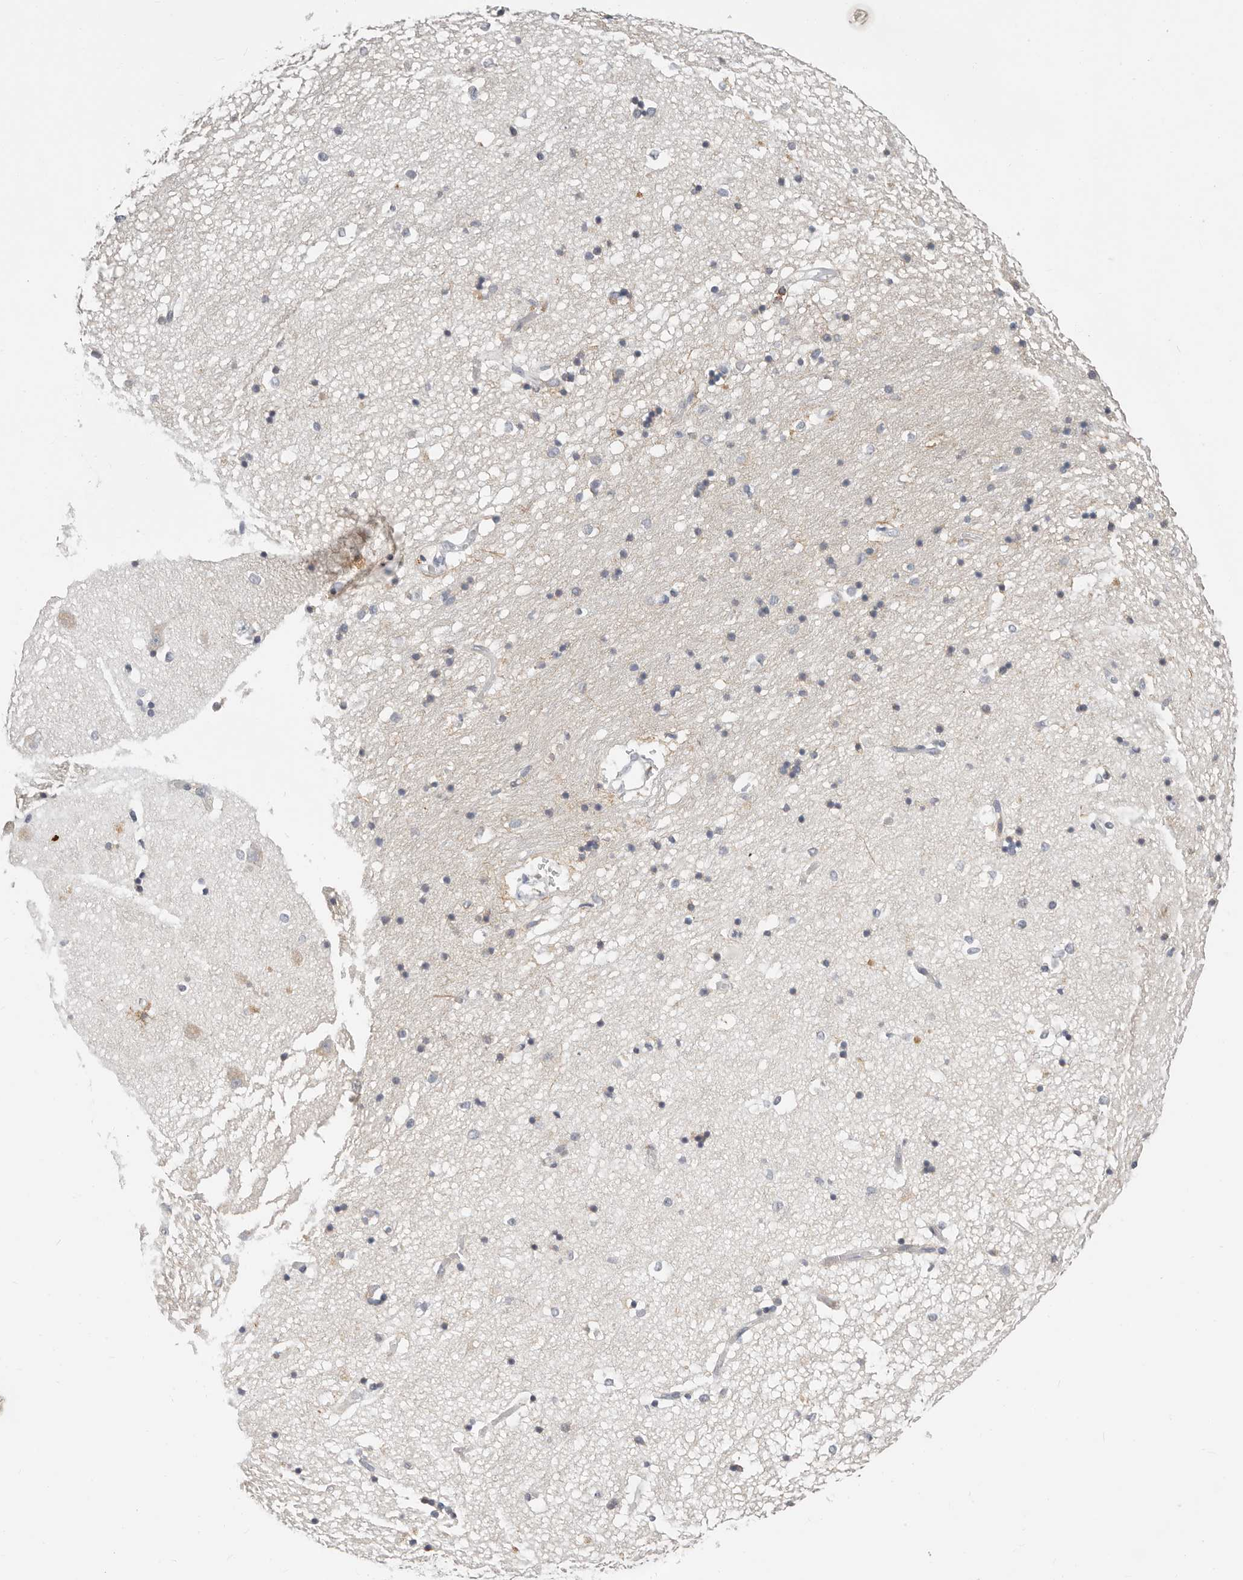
{"staining": {"intensity": "negative", "quantity": "none", "location": "none"}, "tissue": "hippocampus", "cell_type": "Glial cells", "image_type": "normal", "snomed": [{"axis": "morphology", "description": "Normal tissue, NOS"}, {"axis": "topography", "description": "Hippocampus"}], "caption": "Immunohistochemical staining of unremarkable human hippocampus reveals no significant expression in glial cells. (DAB IHC, high magnification).", "gene": "TMEM63B", "patient": {"sex": "male", "age": 45}}